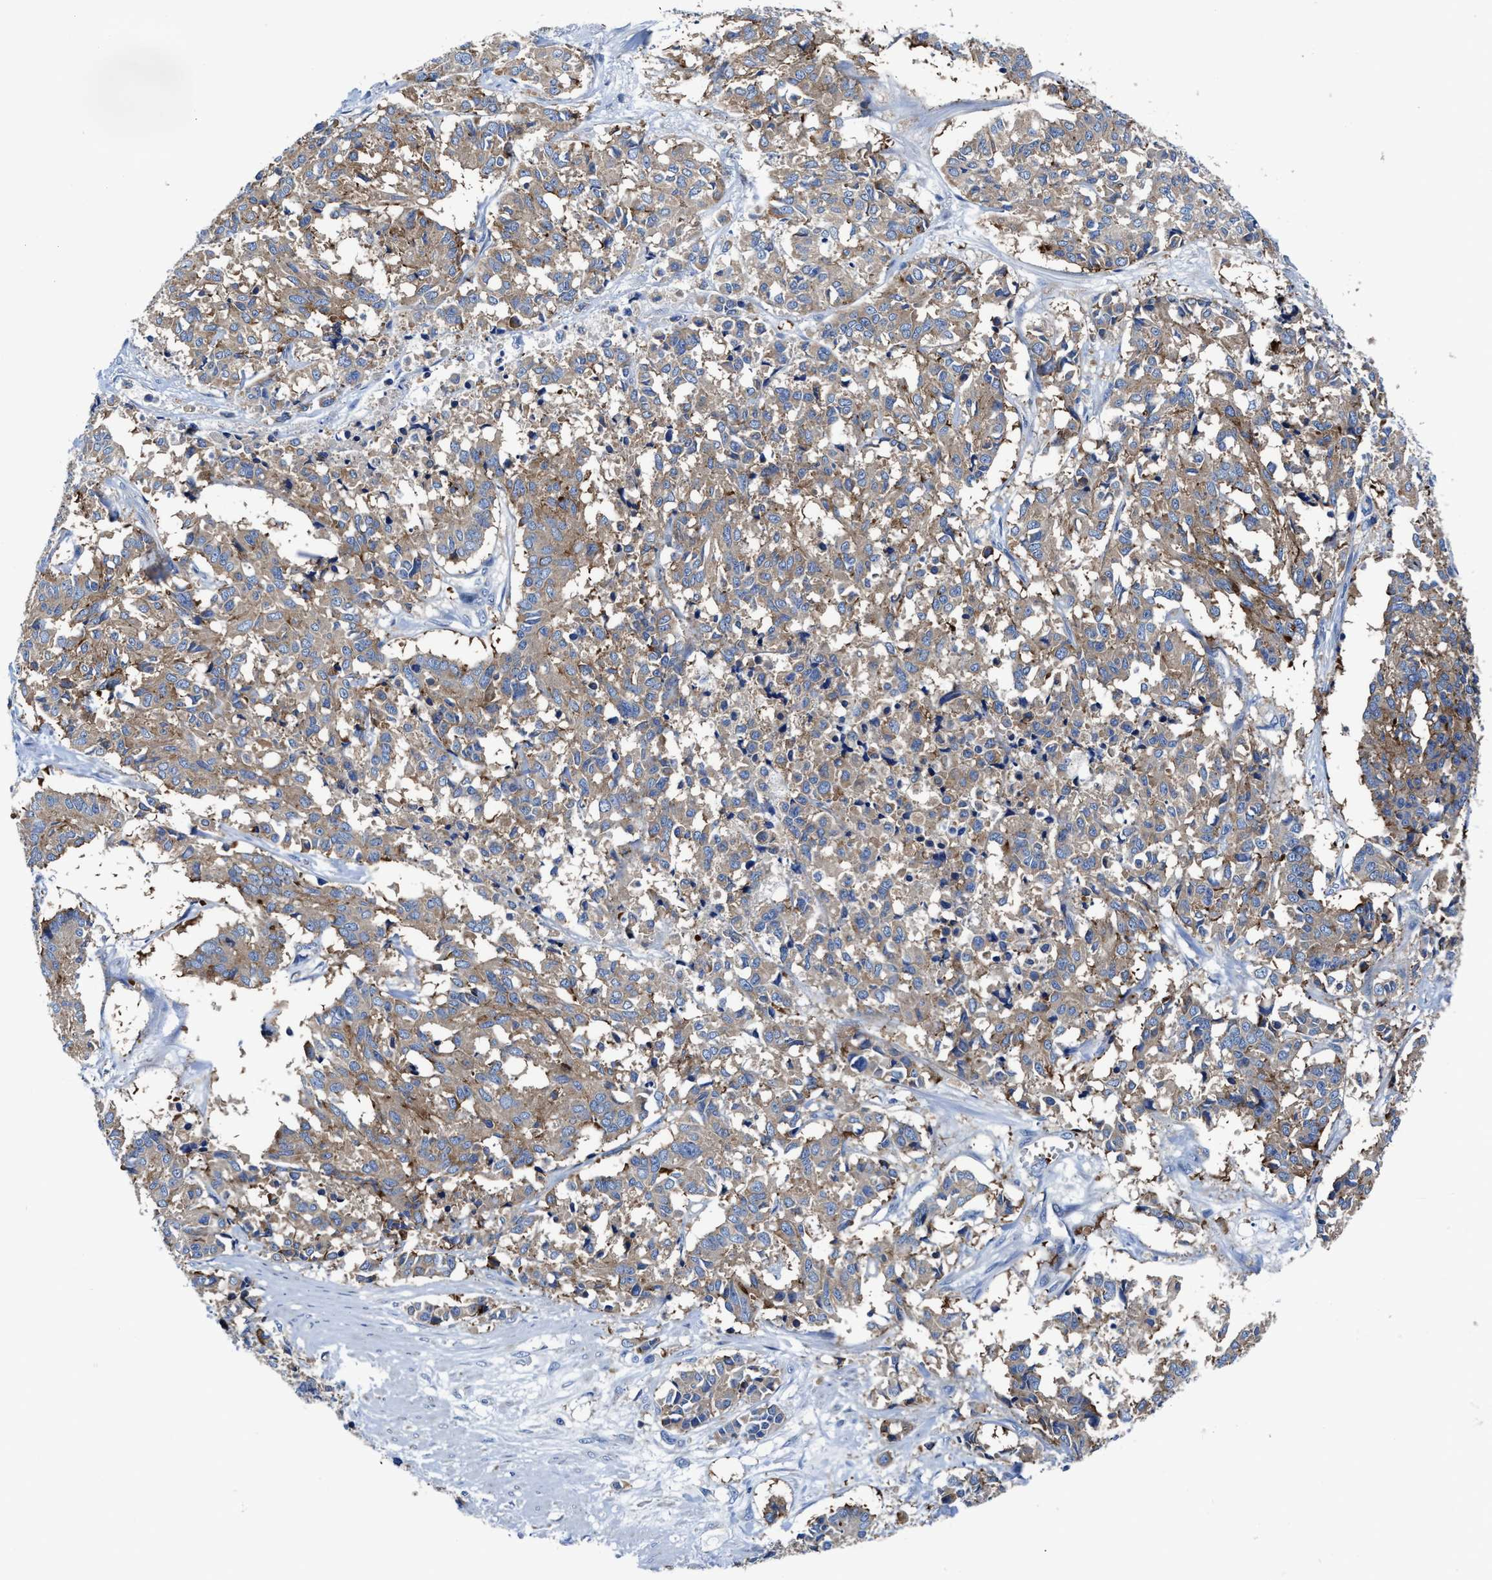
{"staining": {"intensity": "weak", "quantity": ">75%", "location": "cytoplasmic/membranous"}, "tissue": "cervical cancer", "cell_type": "Tumor cells", "image_type": "cancer", "snomed": [{"axis": "morphology", "description": "Squamous cell carcinoma, NOS"}, {"axis": "topography", "description": "Cervix"}], "caption": "Immunohistochemical staining of cervical cancer (squamous cell carcinoma) shows low levels of weak cytoplasmic/membranous protein positivity in approximately >75% of tumor cells.", "gene": "PHLPP1", "patient": {"sex": "female", "age": 35}}